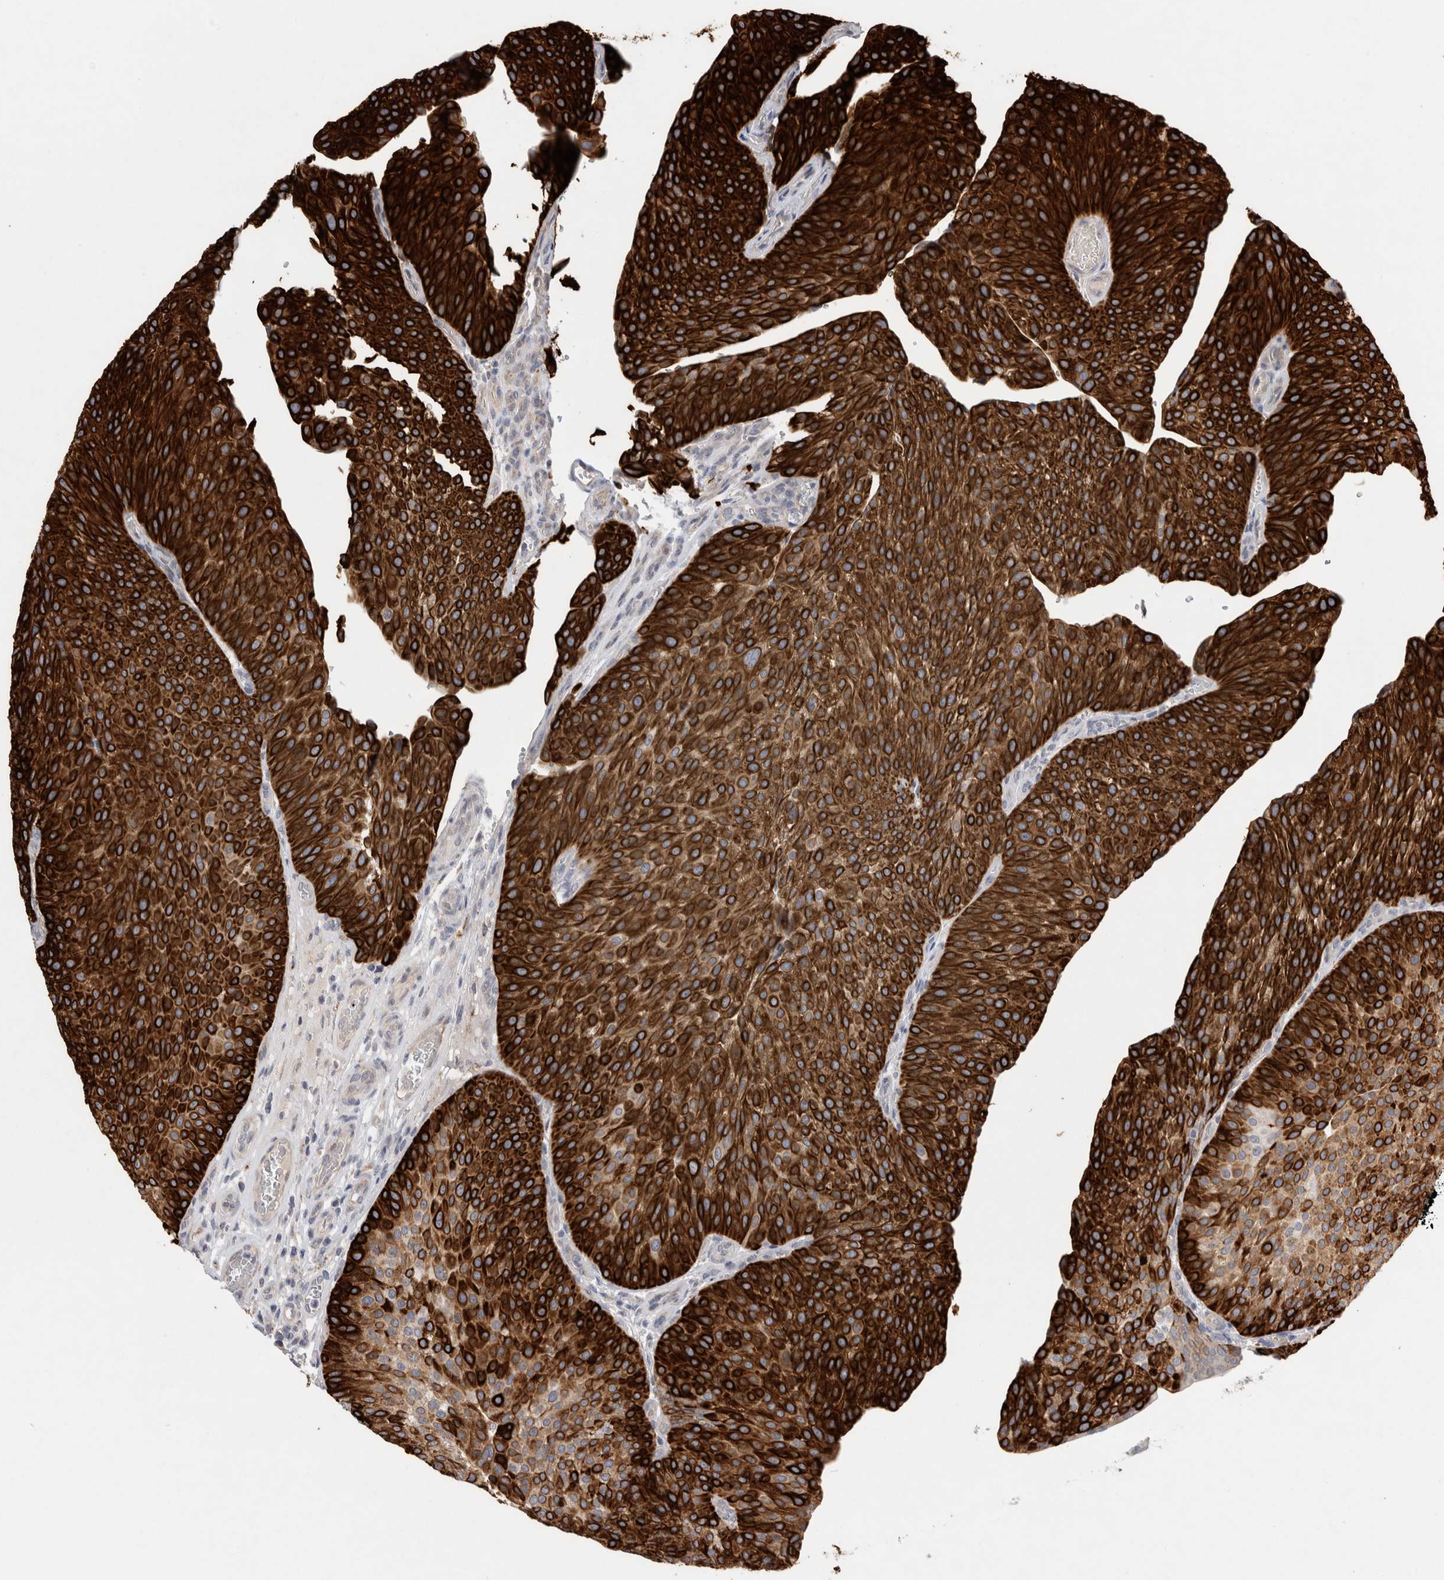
{"staining": {"intensity": "strong", "quantity": ">75%", "location": "cytoplasmic/membranous"}, "tissue": "urothelial cancer", "cell_type": "Tumor cells", "image_type": "cancer", "snomed": [{"axis": "morphology", "description": "Normal tissue, NOS"}, {"axis": "morphology", "description": "Urothelial carcinoma, Low grade"}, {"axis": "topography", "description": "Smooth muscle"}, {"axis": "topography", "description": "Urinary bladder"}], "caption": "Protein staining by IHC displays strong cytoplasmic/membranous expression in about >75% of tumor cells in urothelial carcinoma (low-grade).", "gene": "GAA", "patient": {"sex": "male", "age": 60}}